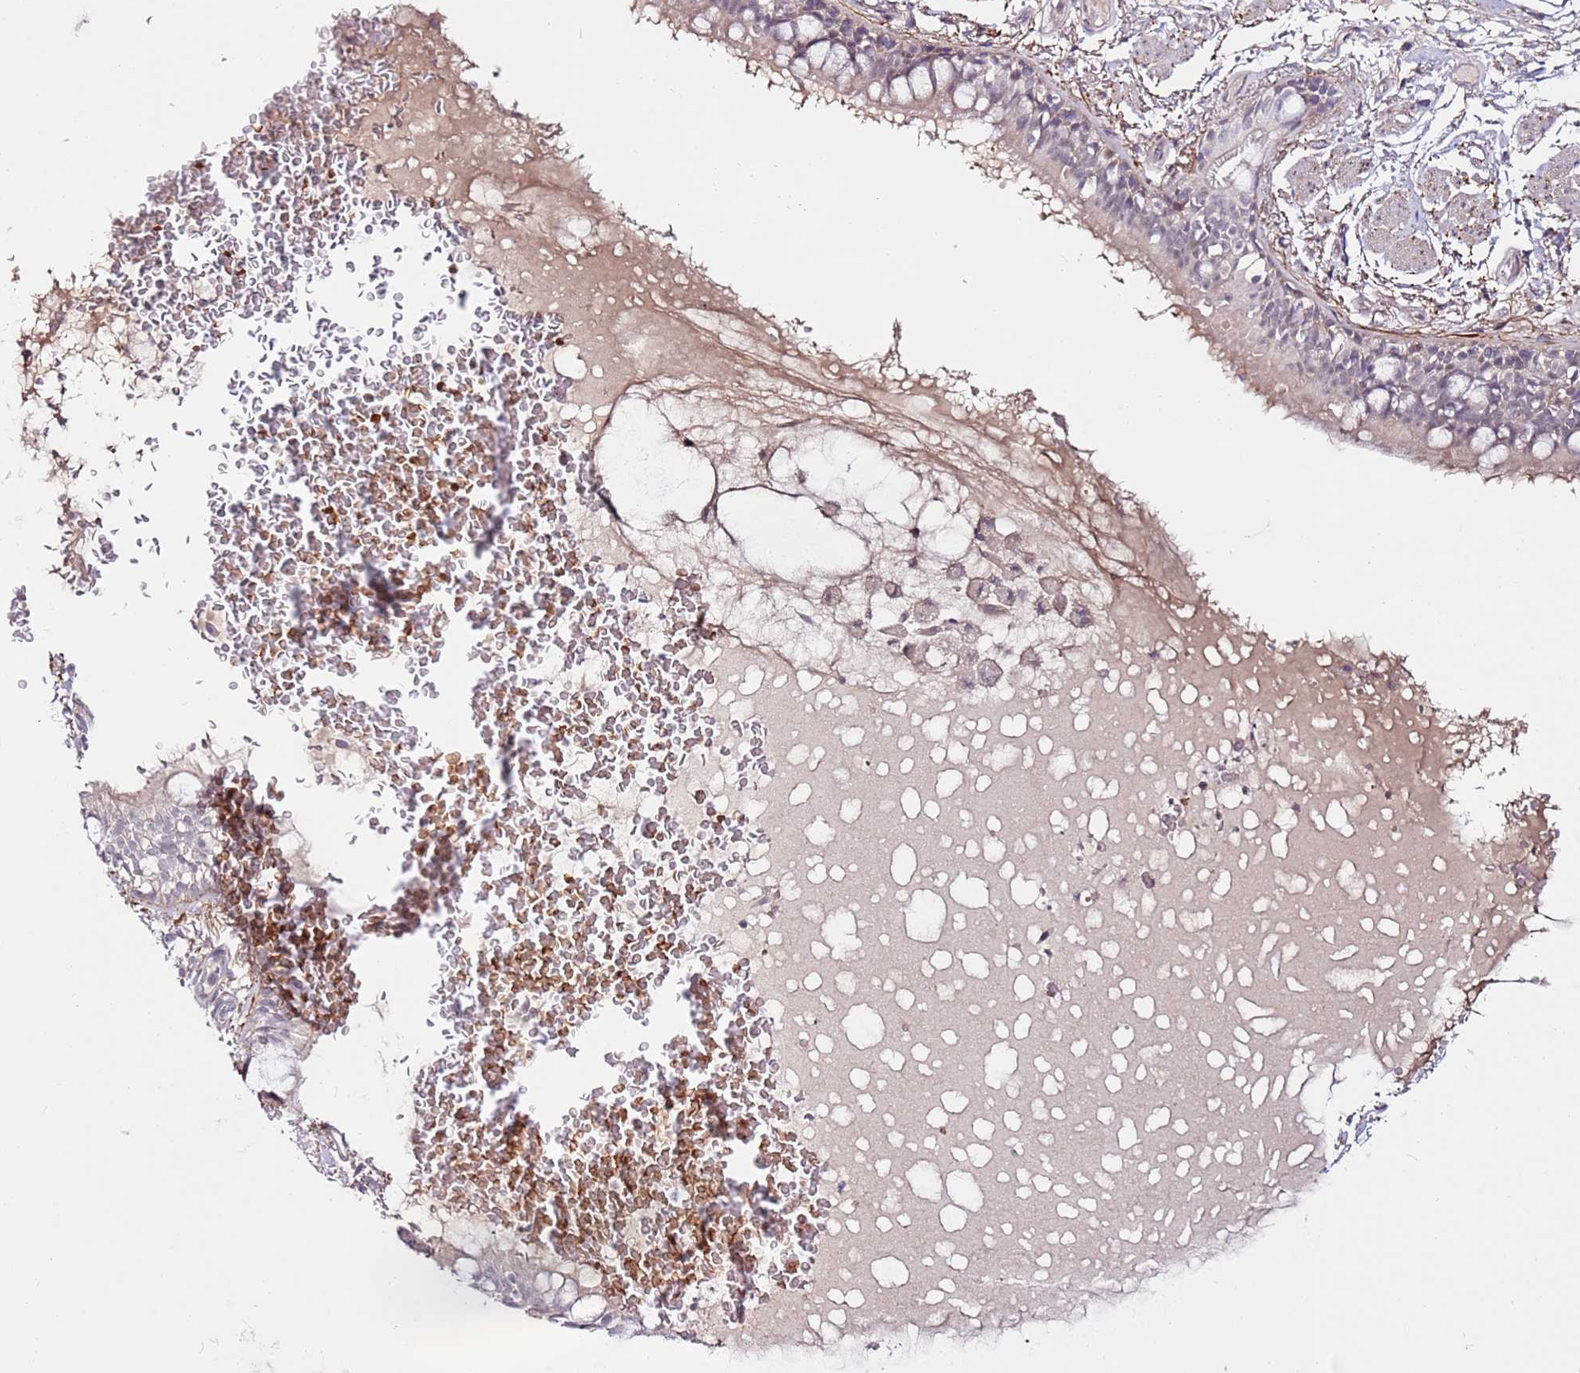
{"staining": {"intensity": "weak", "quantity": "<25%", "location": "cytoplasmic/membranous,nuclear"}, "tissue": "bronchus", "cell_type": "Respiratory epithelial cells", "image_type": "normal", "snomed": [{"axis": "morphology", "description": "Normal tissue, NOS"}, {"axis": "topography", "description": "Bronchus"}], "caption": "Immunohistochemistry micrograph of normal bronchus: bronchus stained with DAB (3,3'-diaminobenzidine) reveals no significant protein positivity in respiratory epithelial cells.", "gene": "MTG2", "patient": {"sex": "male", "age": 70}}